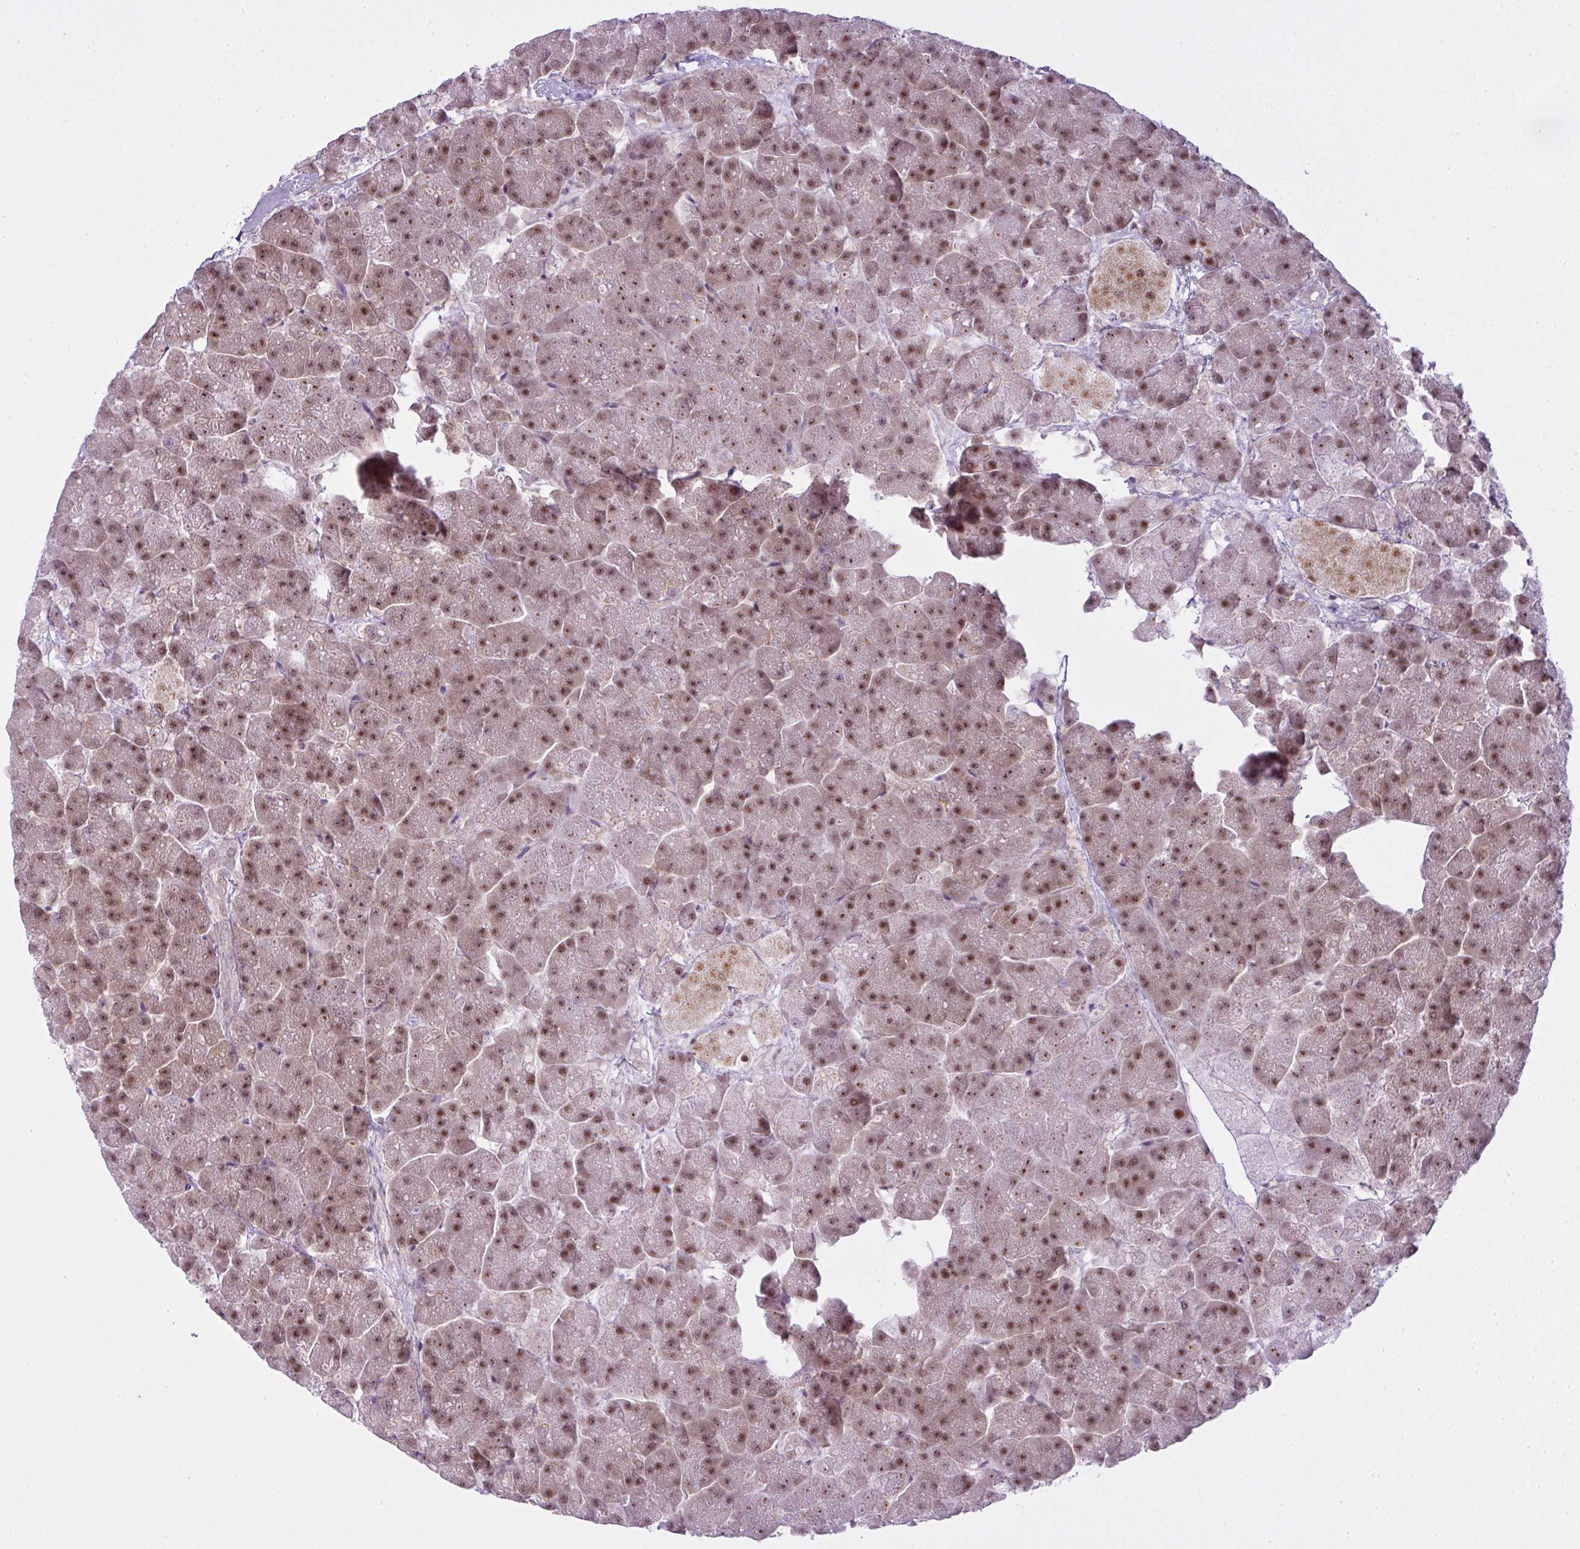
{"staining": {"intensity": "moderate", "quantity": ">75%", "location": "nuclear"}, "tissue": "pancreas", "cell_type": "Exocrine glandular cells", "image_type": "normal", "snomed": [{"axis": "morphology", "description": "Normal tissue, NOS"}, {"axis": "topography", "description": "Pancreas"}, {"axis": "topography", "description": "Peripheral nerve tissue"}], "caption": "Exocrine glandular cells exhibit moderate nuclear expression in about >75% of cells in benign pancreas. (Brightfield microscopy of DAB IHC at high magnification).", "gene": "ARL6IP4", "patient": {"sex": "male", "age": 54}}